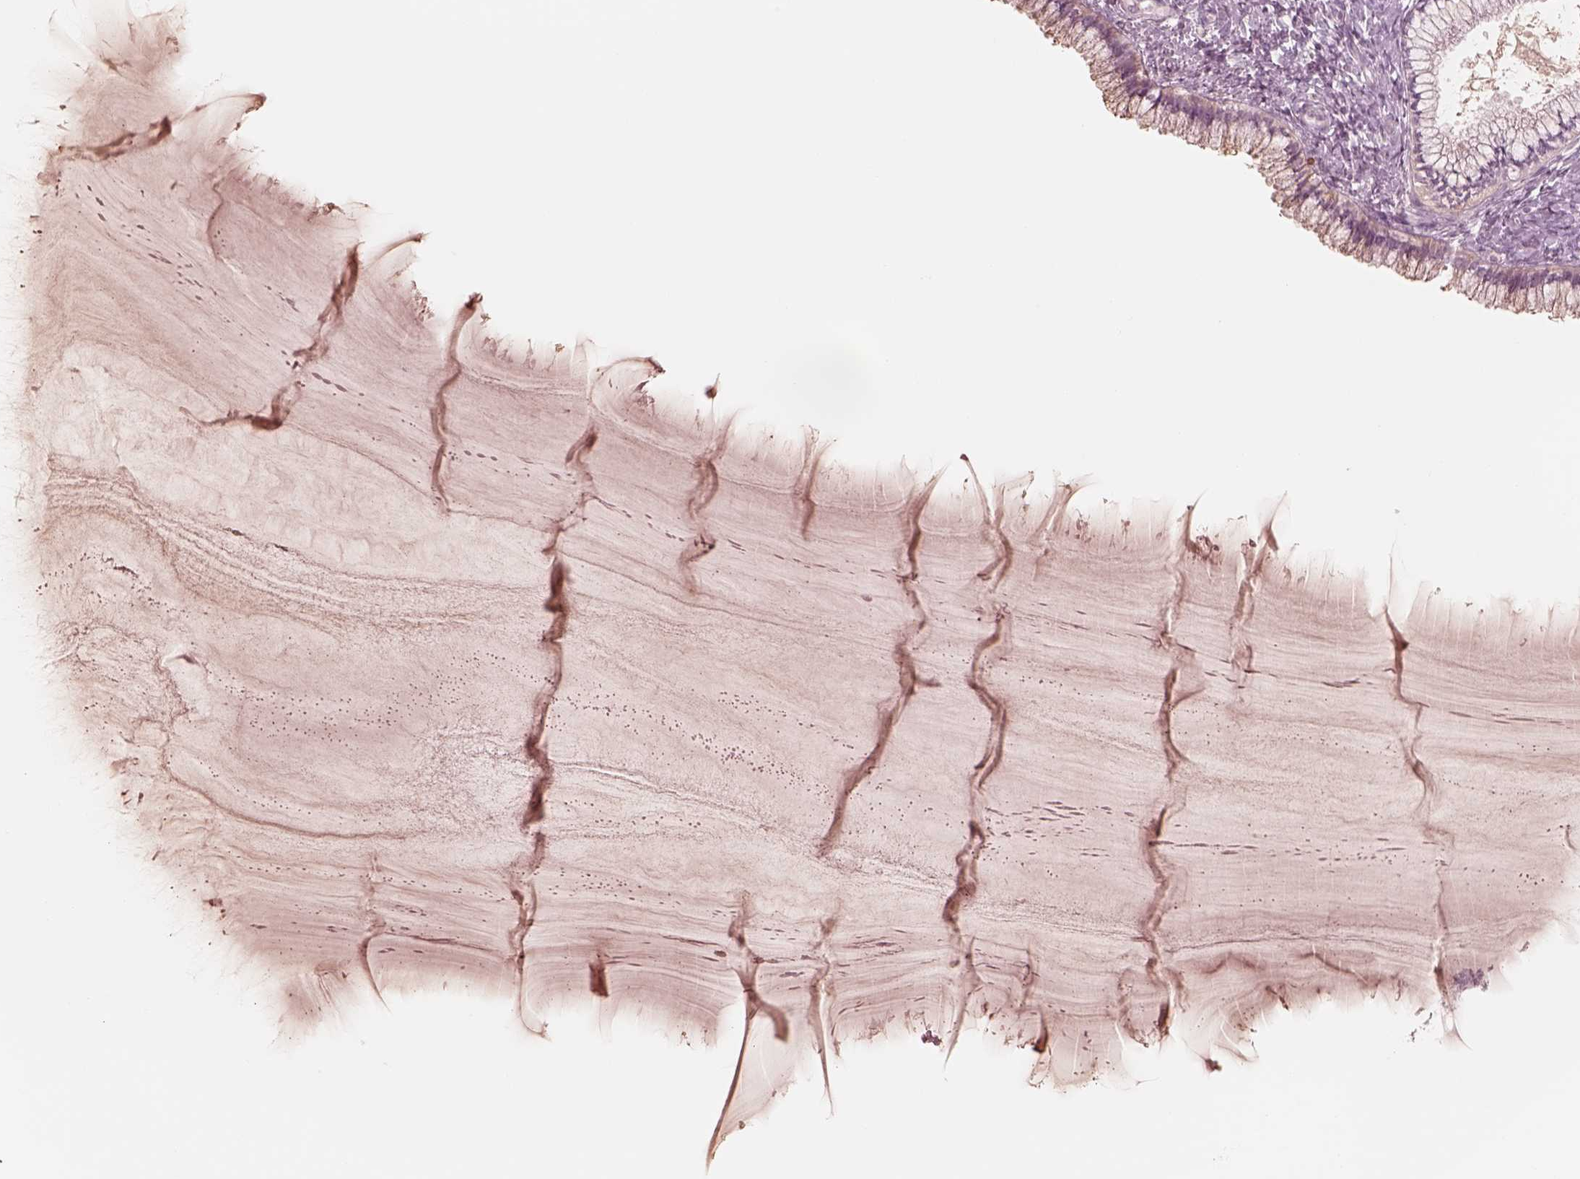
{"staining": {"intensity": "moderate", "quantity": ">75%", "location": "cytoplasmic/membranous"}, "tissue": "cervix", "cell_type": "Glandular cells", "image_type": "normal", "snomed": [{"axis": "morphology", "description": "Normal tissue, NOS"}, {"axis": "topography", "description": "Cervix"}], "caption": "Immunohistochemical staining of unremarkable human cervix shows >75% levels of moderate cytoplasmic/membranous protein staining in about >75% of glandular cells. (Stains: DAB (3,3'-diaminobenzidine) in brown, nuclei in blue, Microscopy: brightfield microscopy at high magnification).", "gene": "GPRIN1", "patient": {"sex": "female", "age": 37}}